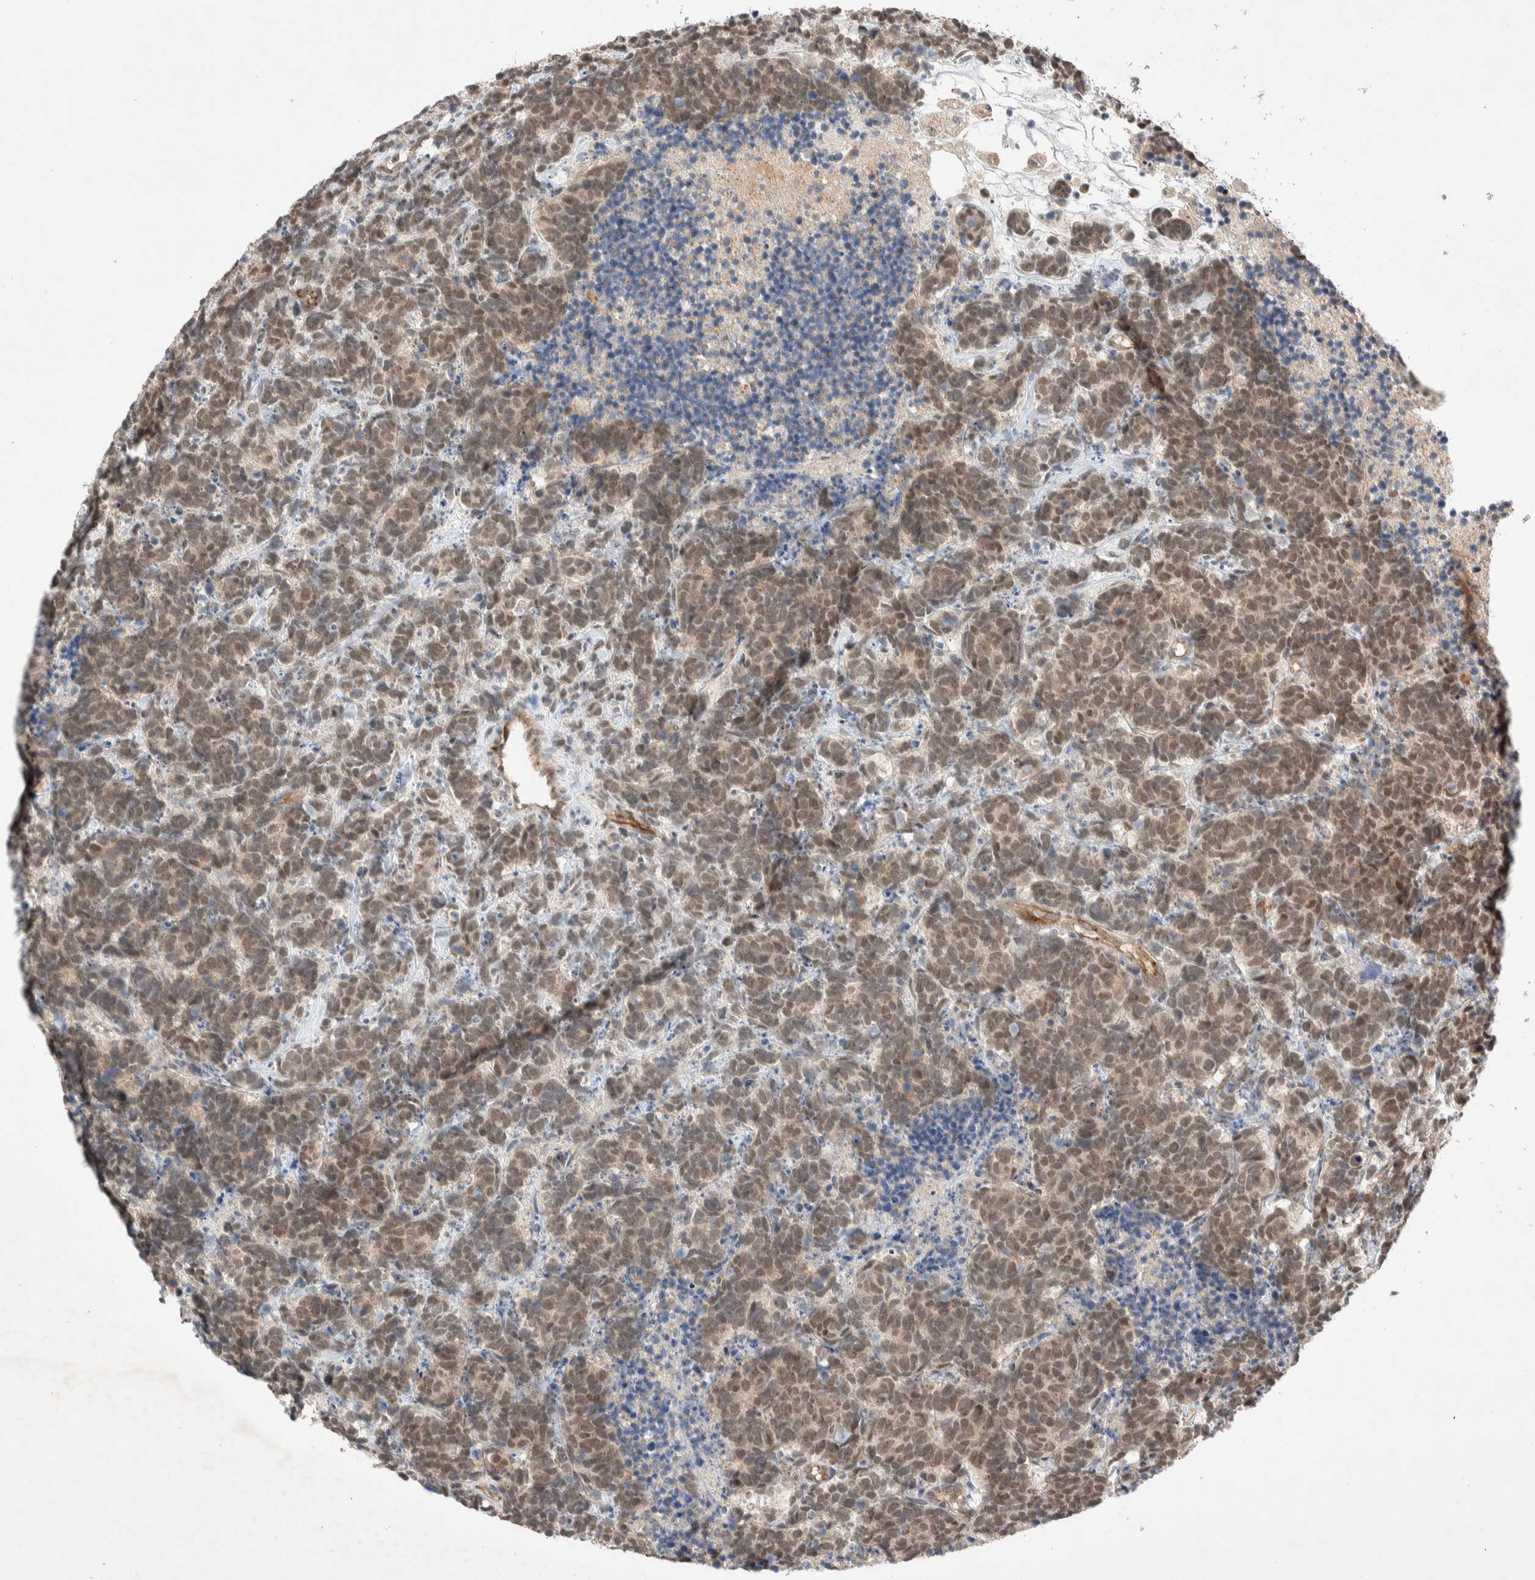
{"staining": {"intensity": "weak", "quantity": ">75%", "location": "nuclear"}, "tissue": "carcinoid", "cell_type": "Tumor cells", "image_type": "cancer", "snomed": [{"axis": "morphology", "description": "Carcinoma, NOS"}, {"axis": "morphology", "description": "Carcinoid, malignant, NOS"}, {"axis": "topography", "description": "Urinary bladder"}], "caption": "An IHC photomicrograph of neoplastic tissue is shown. Protein staining in brown labels weak nuclear positivity in malignant carcinoid within tumor cells.", "gene": "ZNF704", "patient": {"sex": "male", "age": 57}}